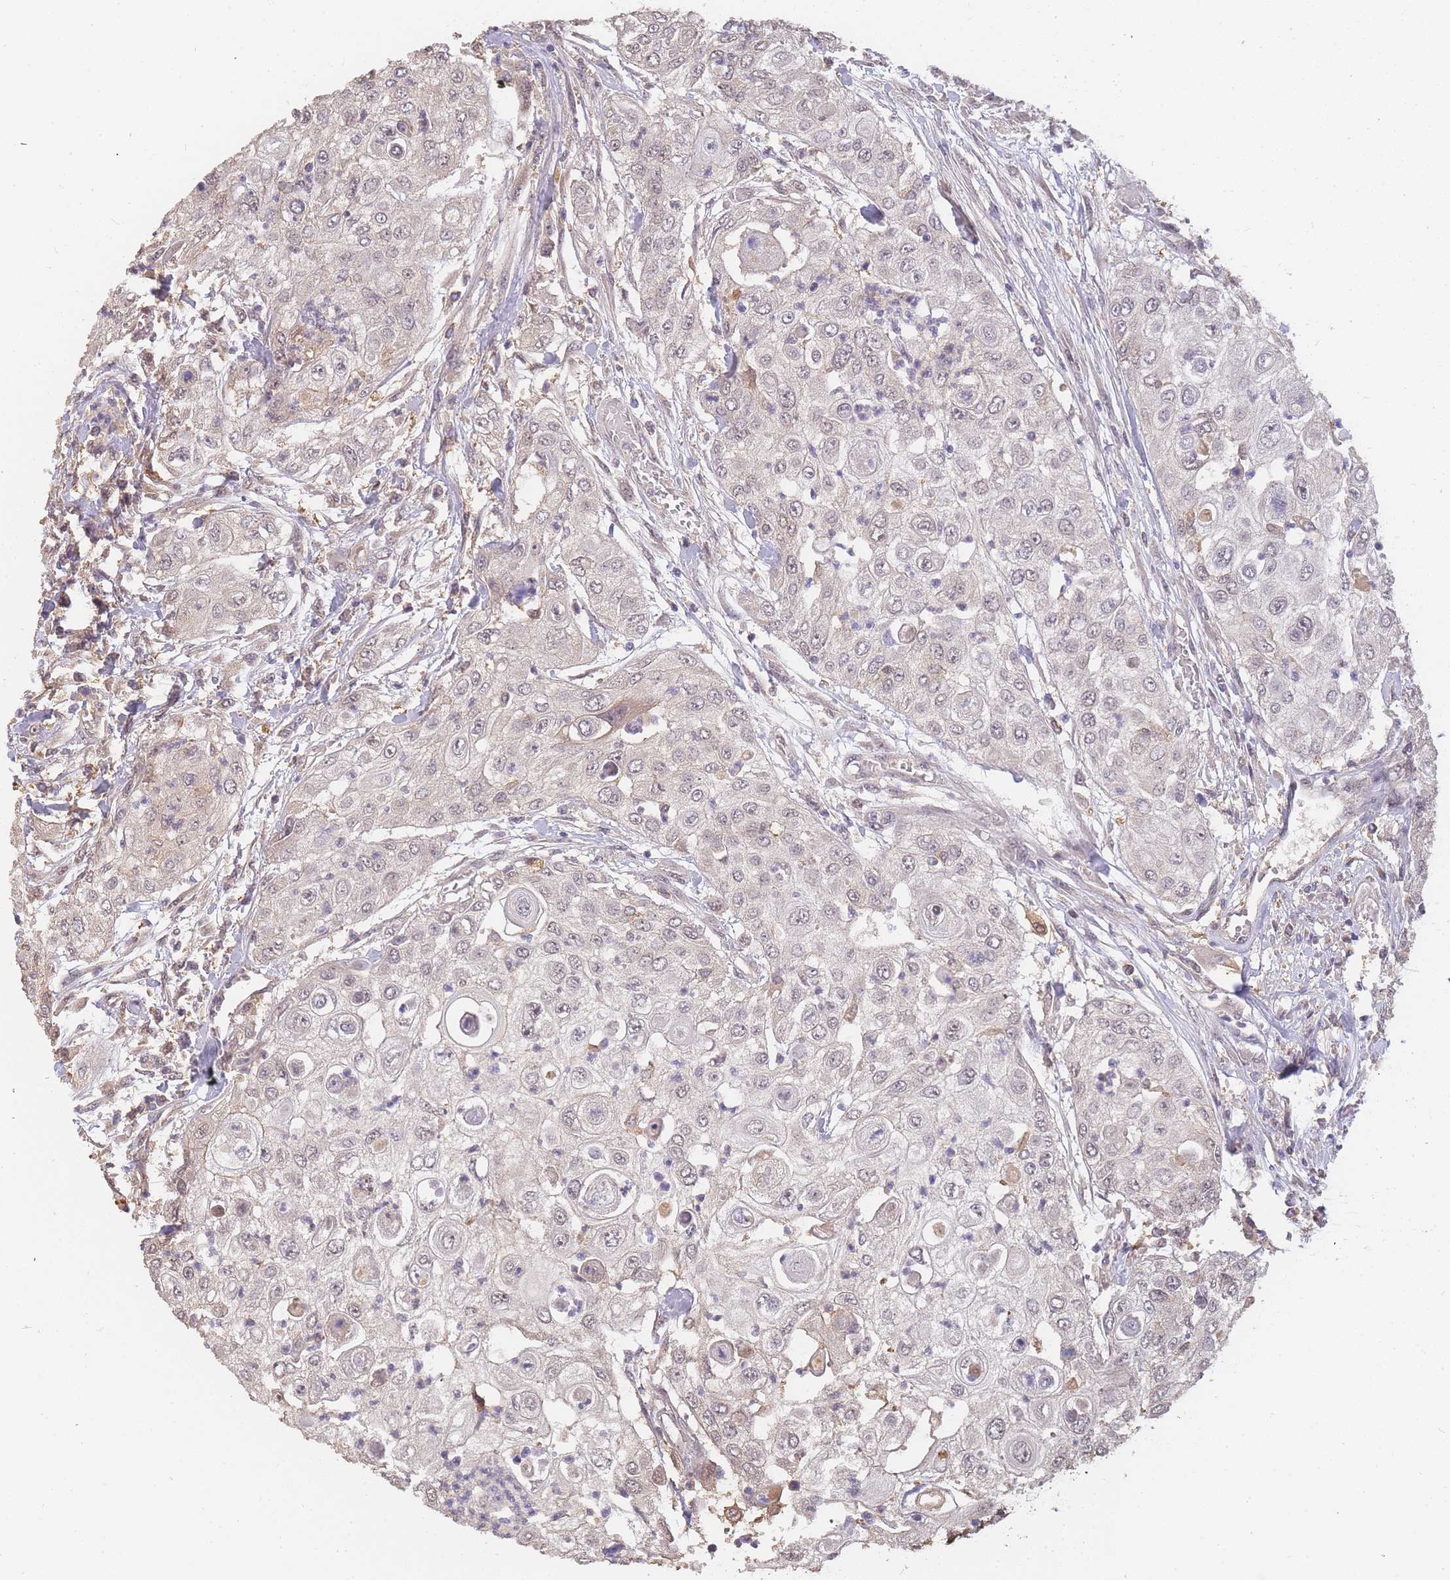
{"staining": {"intensity": "negative", "quantity": "none", "location": "none"}, "tissue": "urothelial cancer", "cell_type": "Tumor cells", "image_type": "cancer", "snomed": [{"axis": "morphology", "description": "Urothelial carcinoma, High grade"}, {"axis": "topography", "description": "Urinary bladder"}], "caption": "The image exhibits no staining of tumor cells in urothelial cancer.", "gene": "CDKN2AIPNL", "patient": {"sex": "female", "age": 79}}